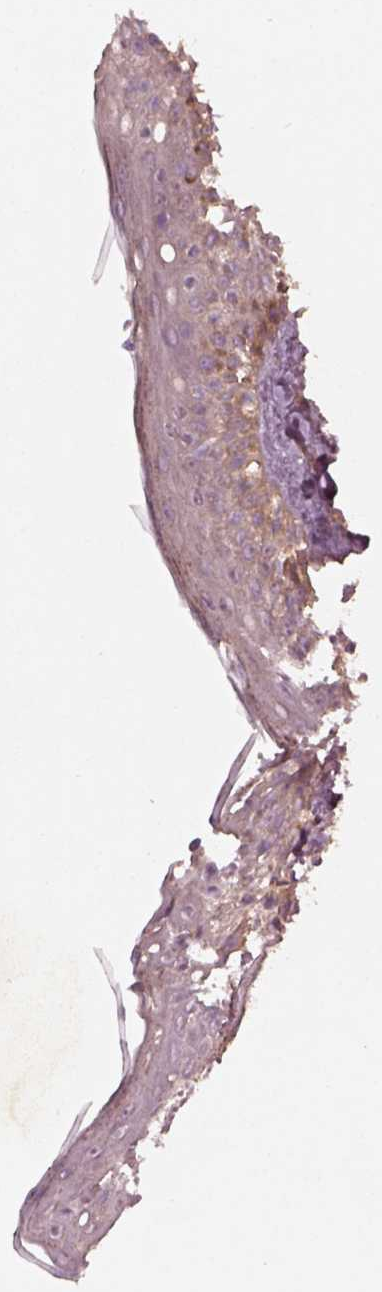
{"staining": {"intensity": "moderate", "quantity": ">75%", "location": "cytoplasmic/membranous"}, "tissue": "skin", "cell_type": "Fibroblasts", "image_type": "normal", "snomed": [{"axis": "morphology", "description": "Normal tissue, NOS"}, {"axis": "topography", "description": "Skin"}], "caption": "Skin was stained to show a protein in brown. There is medium levels of moderate cytoplasmic/membranous expression in approximately >75% of fibroblasts. The staining is performed using DAB (3,3'-diaminobenzidine) brown chromogen to label protein expression. The nuclei are counter-stained blue using hematoxylin.", "gene": "FAM234A", "patient": {"sex": "male", "age": 76}}